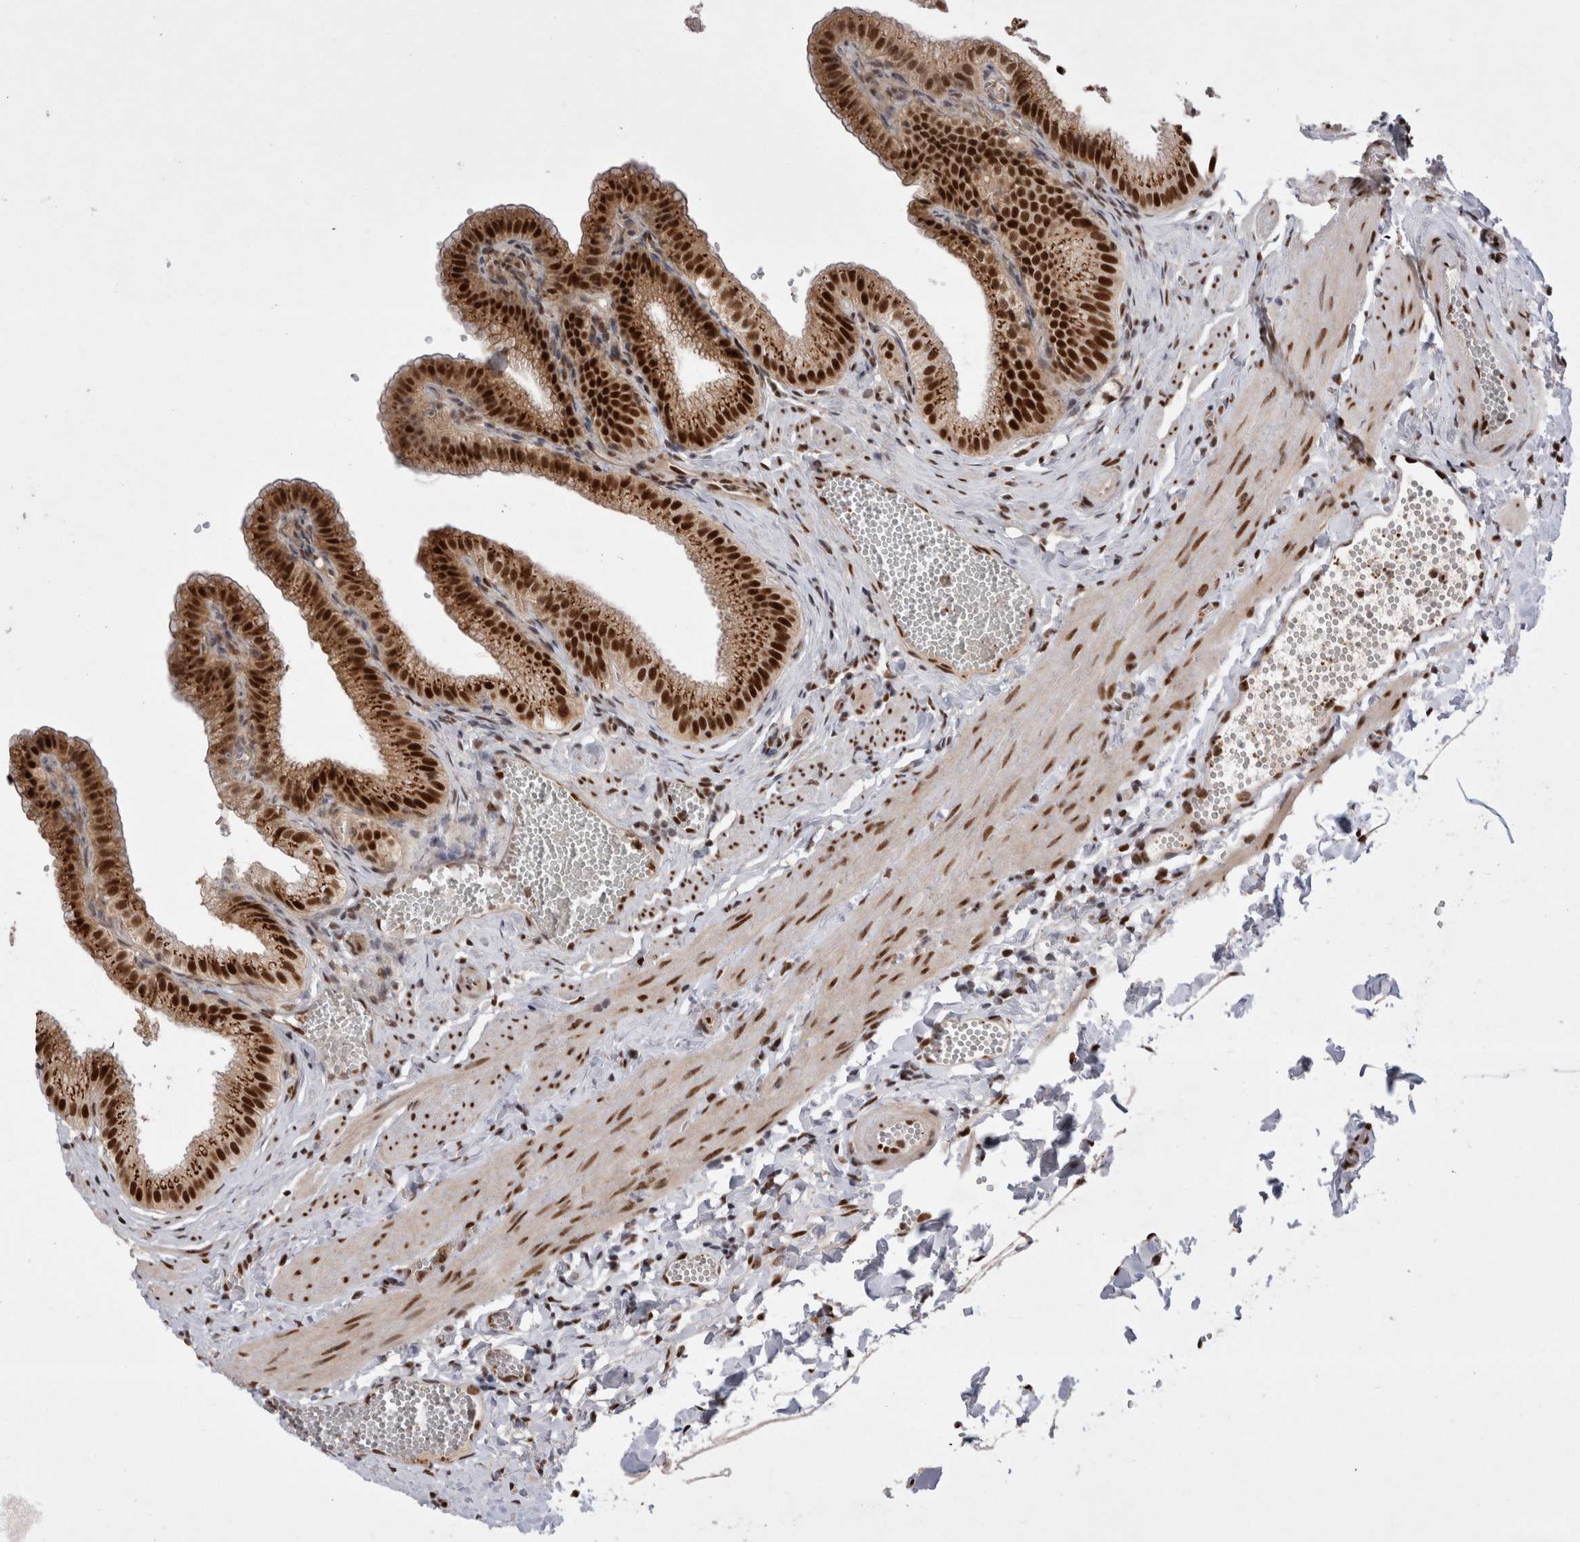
{"staining": {"intensity": "strong", "quantity": ">75%", "location": "cytoplasmic/membranous,nuclear"}, "tissue": "gallbladder", "cell_type": "Glandular cells", "image_type": "normal", "snomed": [{"axis": "morphology", "description": "Normal tissue, NOS"}, {"axis": "topography", "description": "Gallbladder"}], "caption": "Immunohistochemical staining of unremarkable gallbladder shows >75% levels of strong cytoplasmic/membranous,nuclear protein staining in about >75% of glandular cells. (DAB (3,3'-diaminobenzidine) IHC with brightfield microscopy, high magnification).", "gene": "EYA2", "patient": {"sex": "male", "age": 38}}